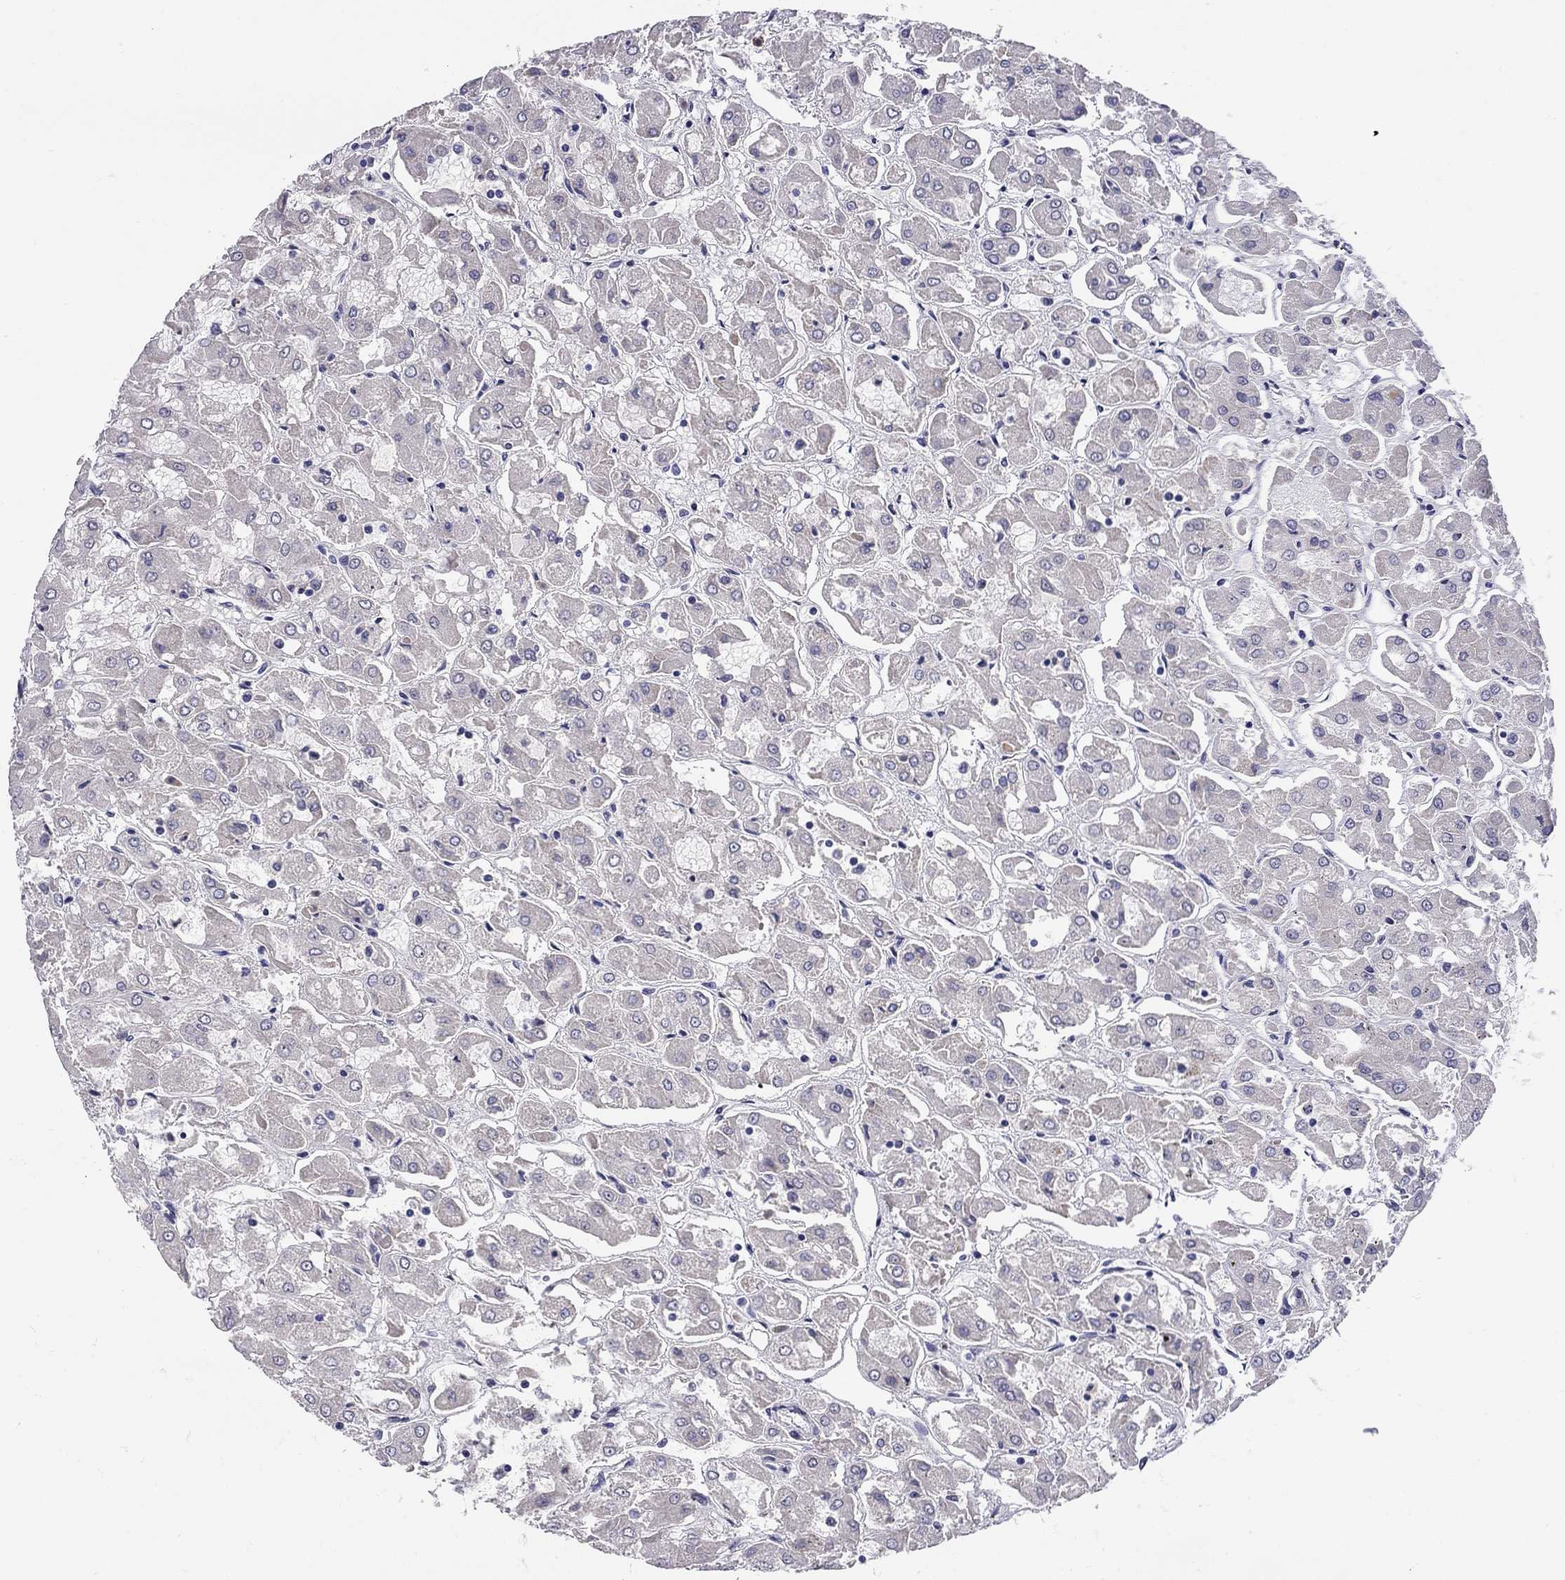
{"staining": {"intensity": "negative", "quantity": "none", "location": "none"}, "tissue": "renal cancer", "cell_type": "Tumor cells", "image_type": "cancer", "snomed": [{"axis": "morphology", "description": "Adenocarcinoma, NOS"}, {"axis": "topography", "description": "Kidney"}], "caption": "IHC micrograph of renal cancer stained for a protein (brown), which shows no expression in tumor cells.", "gene": "C8orf88", "patient": {"sex": "male", "age": 72}}